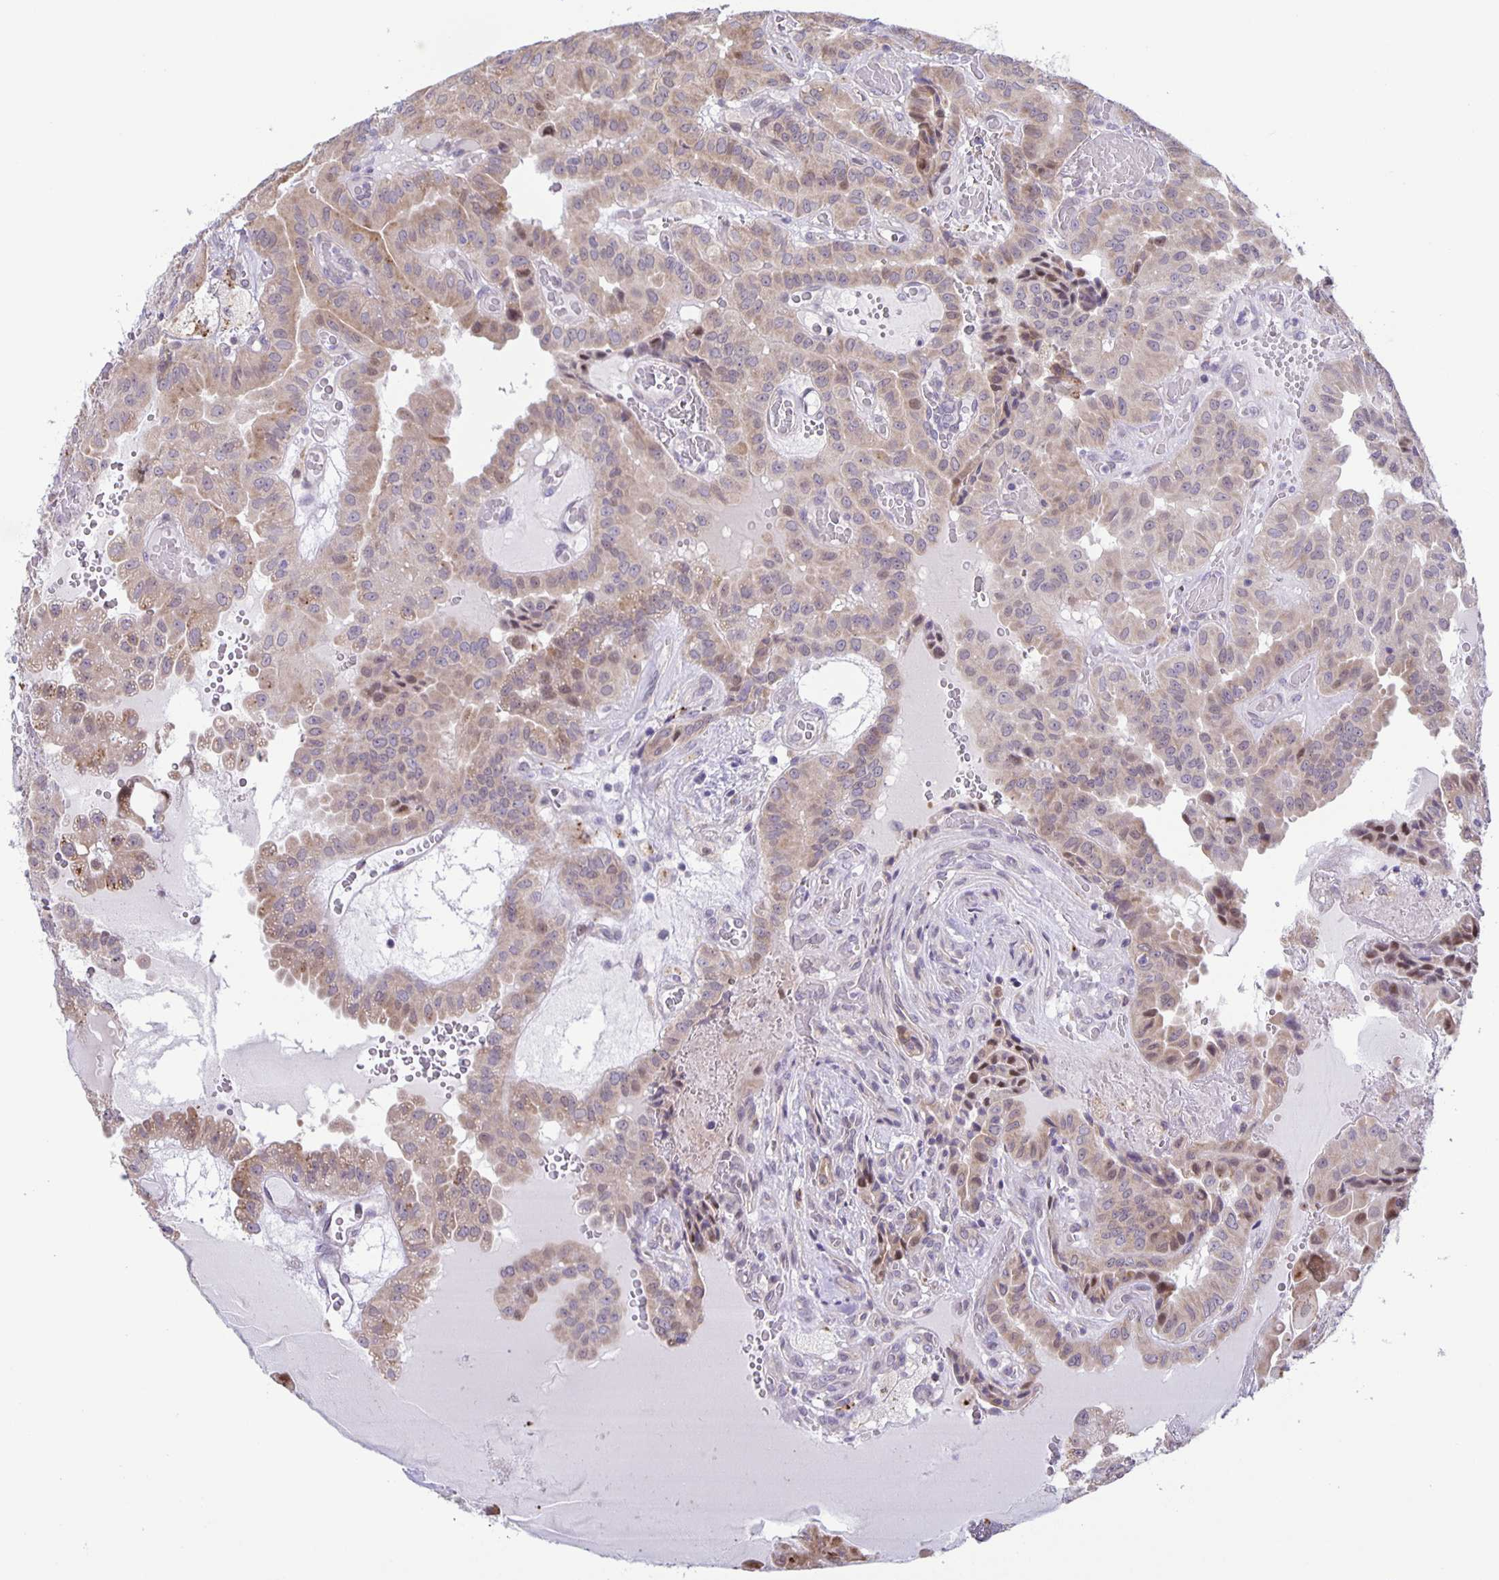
{"staining": {"intensity": "weak", "quantity": ">75%", "location": "cytoplasmic/membranous,nuclear"}, "tissue": "thyroid cancer", "cell_type": "Tumor cells", "image_type": "cancer", "snomed": [{"axis": "morphology", "description": "Papillary adenocarcinoma, NOS"}, {"axis": "morphology", "description": "Papillary adenoma metastatic"}, {"axis": "topography", "description": "Thyroid gland"}], "caption": "Immunohistochemistry (IHC) photomicrograph of neoplastic tissue: papillary adenoma metastatic (thyroid) stained using immunohistochemistry exhibits low levels of weak protein expression localized specifically in the cytoplasmic/membranous and nuclear of tumor cells, appearing as a cytoplasmic/membranous and nuclear brown color.", "gene": "MAPK12", "patient": {"sex": "male", "age": 87}}